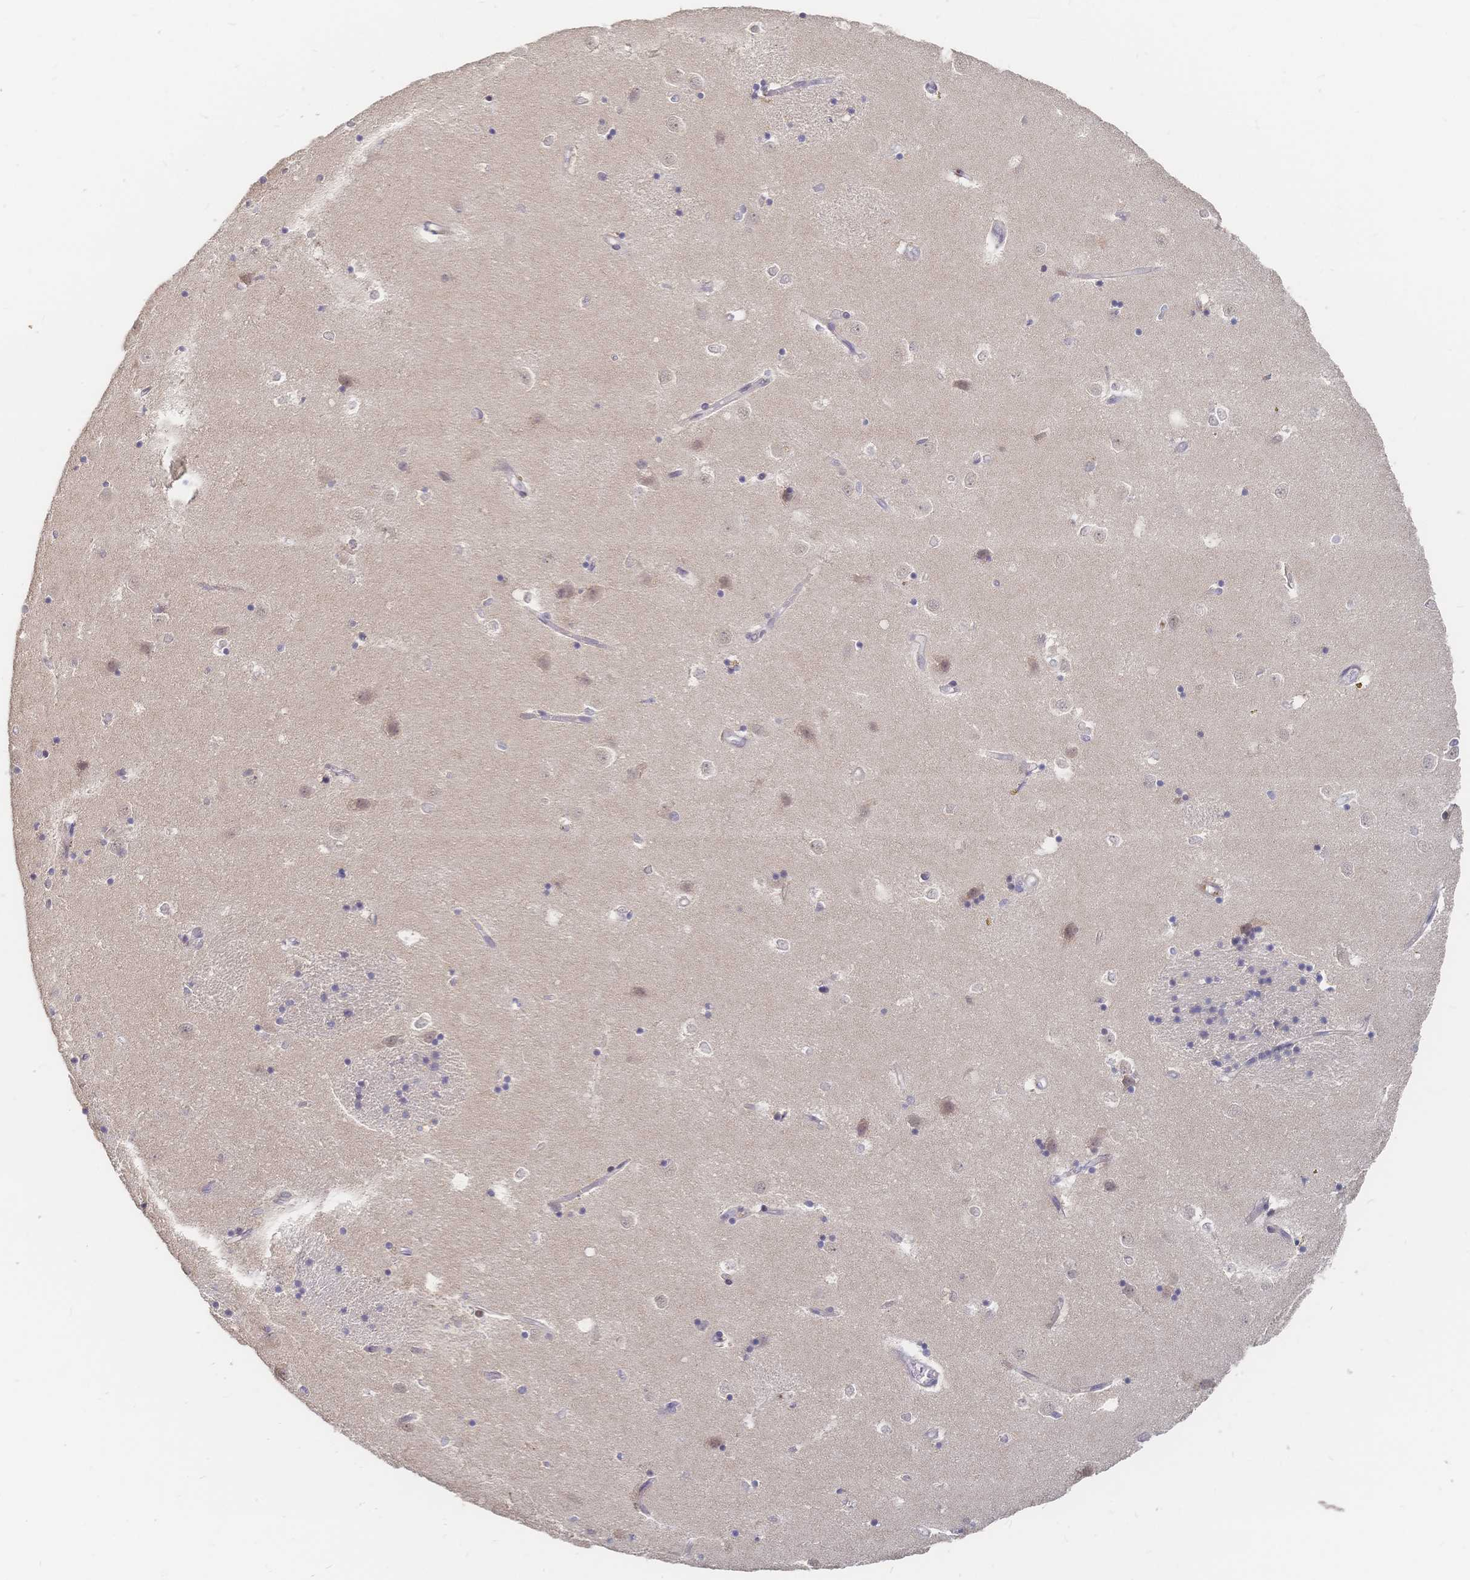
{"staining": {"intensity": "negative", "quantity": "none", "location": "none"}, "tissue": "caudate", "cell_type": "Glial cells", "image_type": "normal", "snomed": [{"axis": "morphology", "description": "Normal tissue, NOS"}, {"axis": "topography", "description": "Lateral ventricle wall"}], "caption": "Glial cells show no significant protein staining in unremarkable caudate.", "gene": "LRP5", "patient": {"sex": "male", "age": 54}}